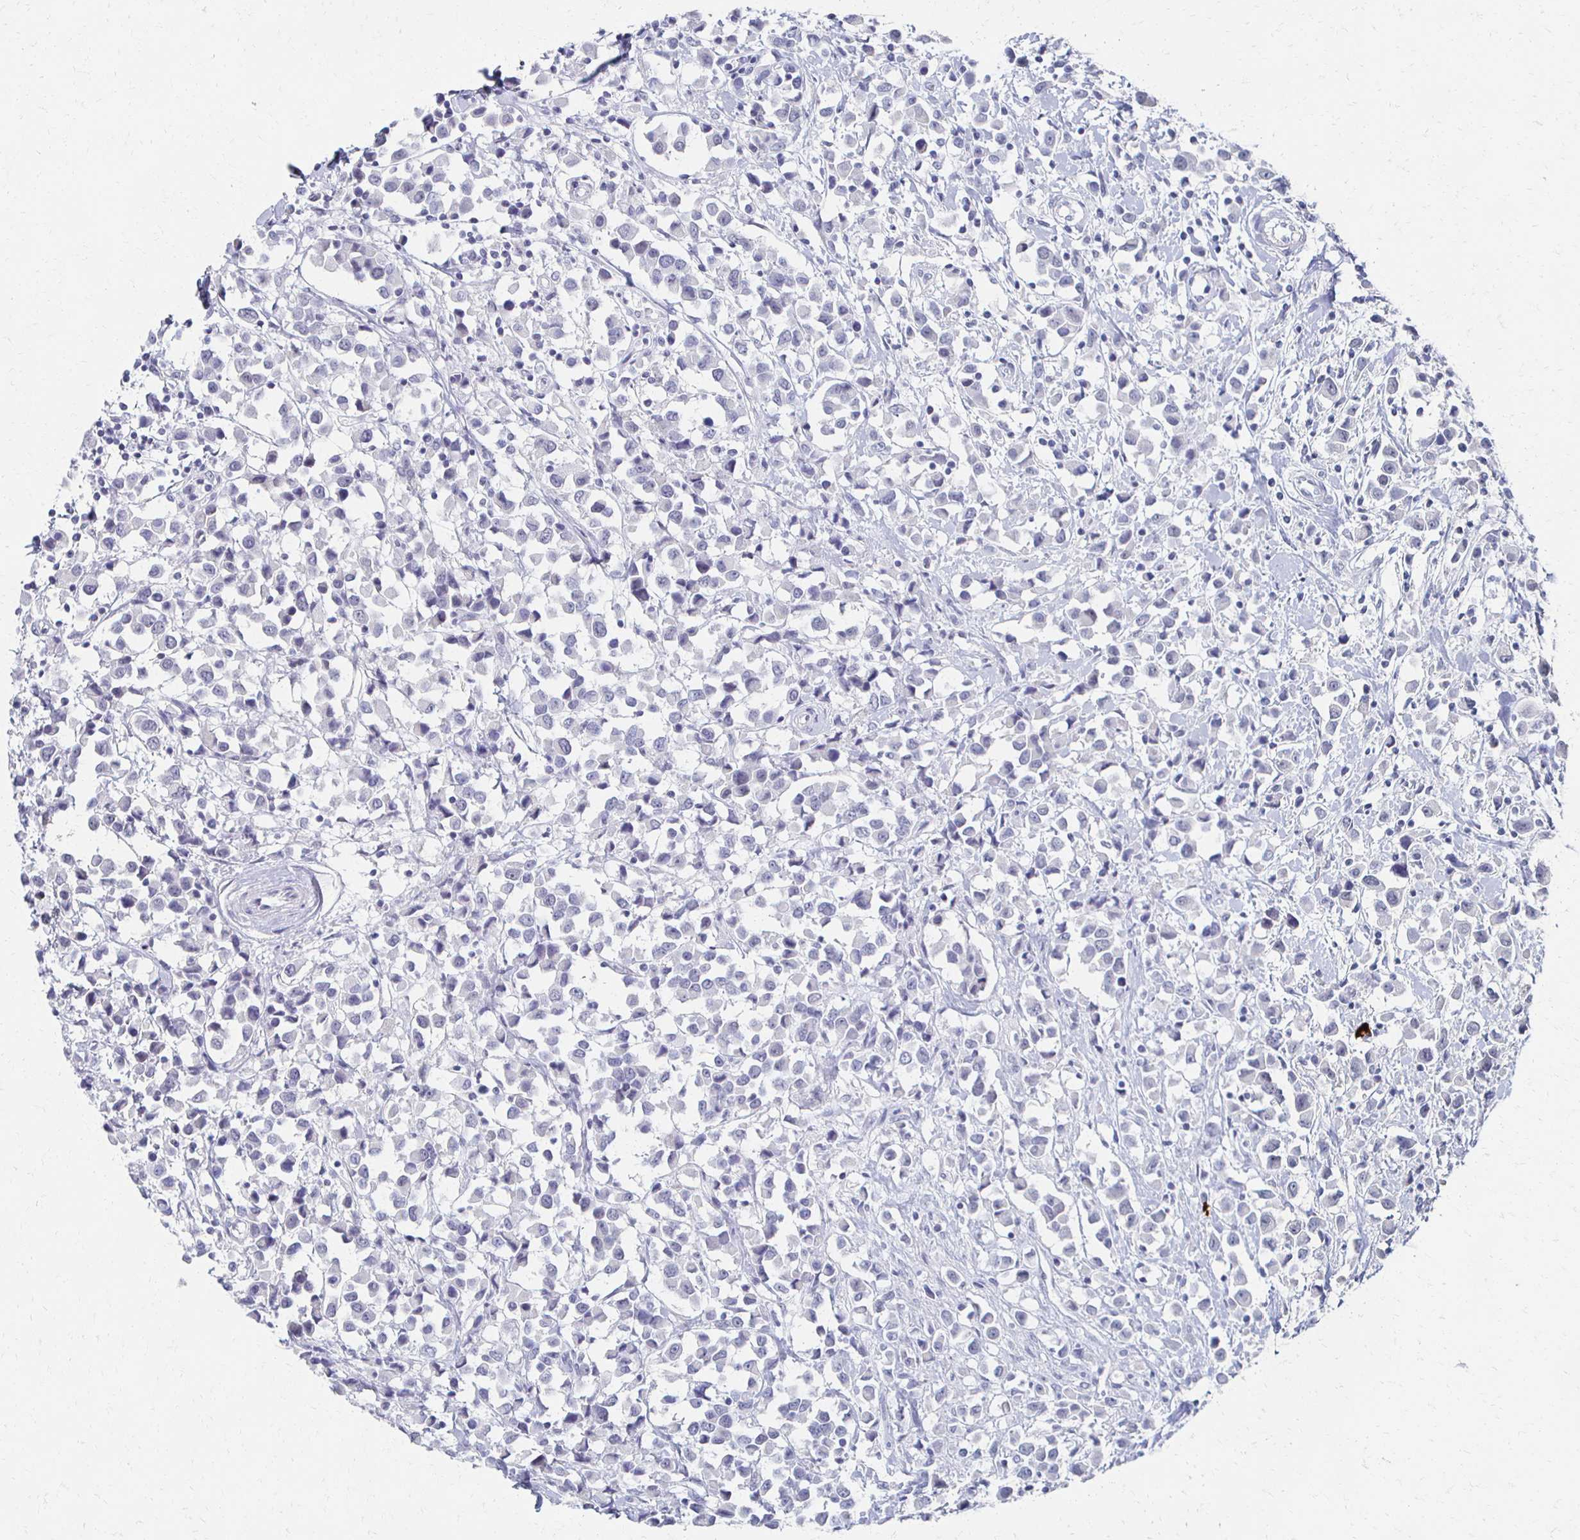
{"staining": {"intensity": "negative", "quantity": "none", "location": "none"}, "tissue": "breast cancer", "cell_type": "Tumor cells", "image_type": "cancer", "snomed": [{"axis": "morphology", "description": "Duct carcinoma"}, {"axis": "topography", "description": "Breast"}], "caption": "High power microscopy histopathology image of an immunohistochemistry (IHC) histopathology image of breast infiltrating ductal carcinoma, revealing no significant expression in tumor cells.", "gene": "CXCR2", "patient": {"sex": "female", "age": 61}}